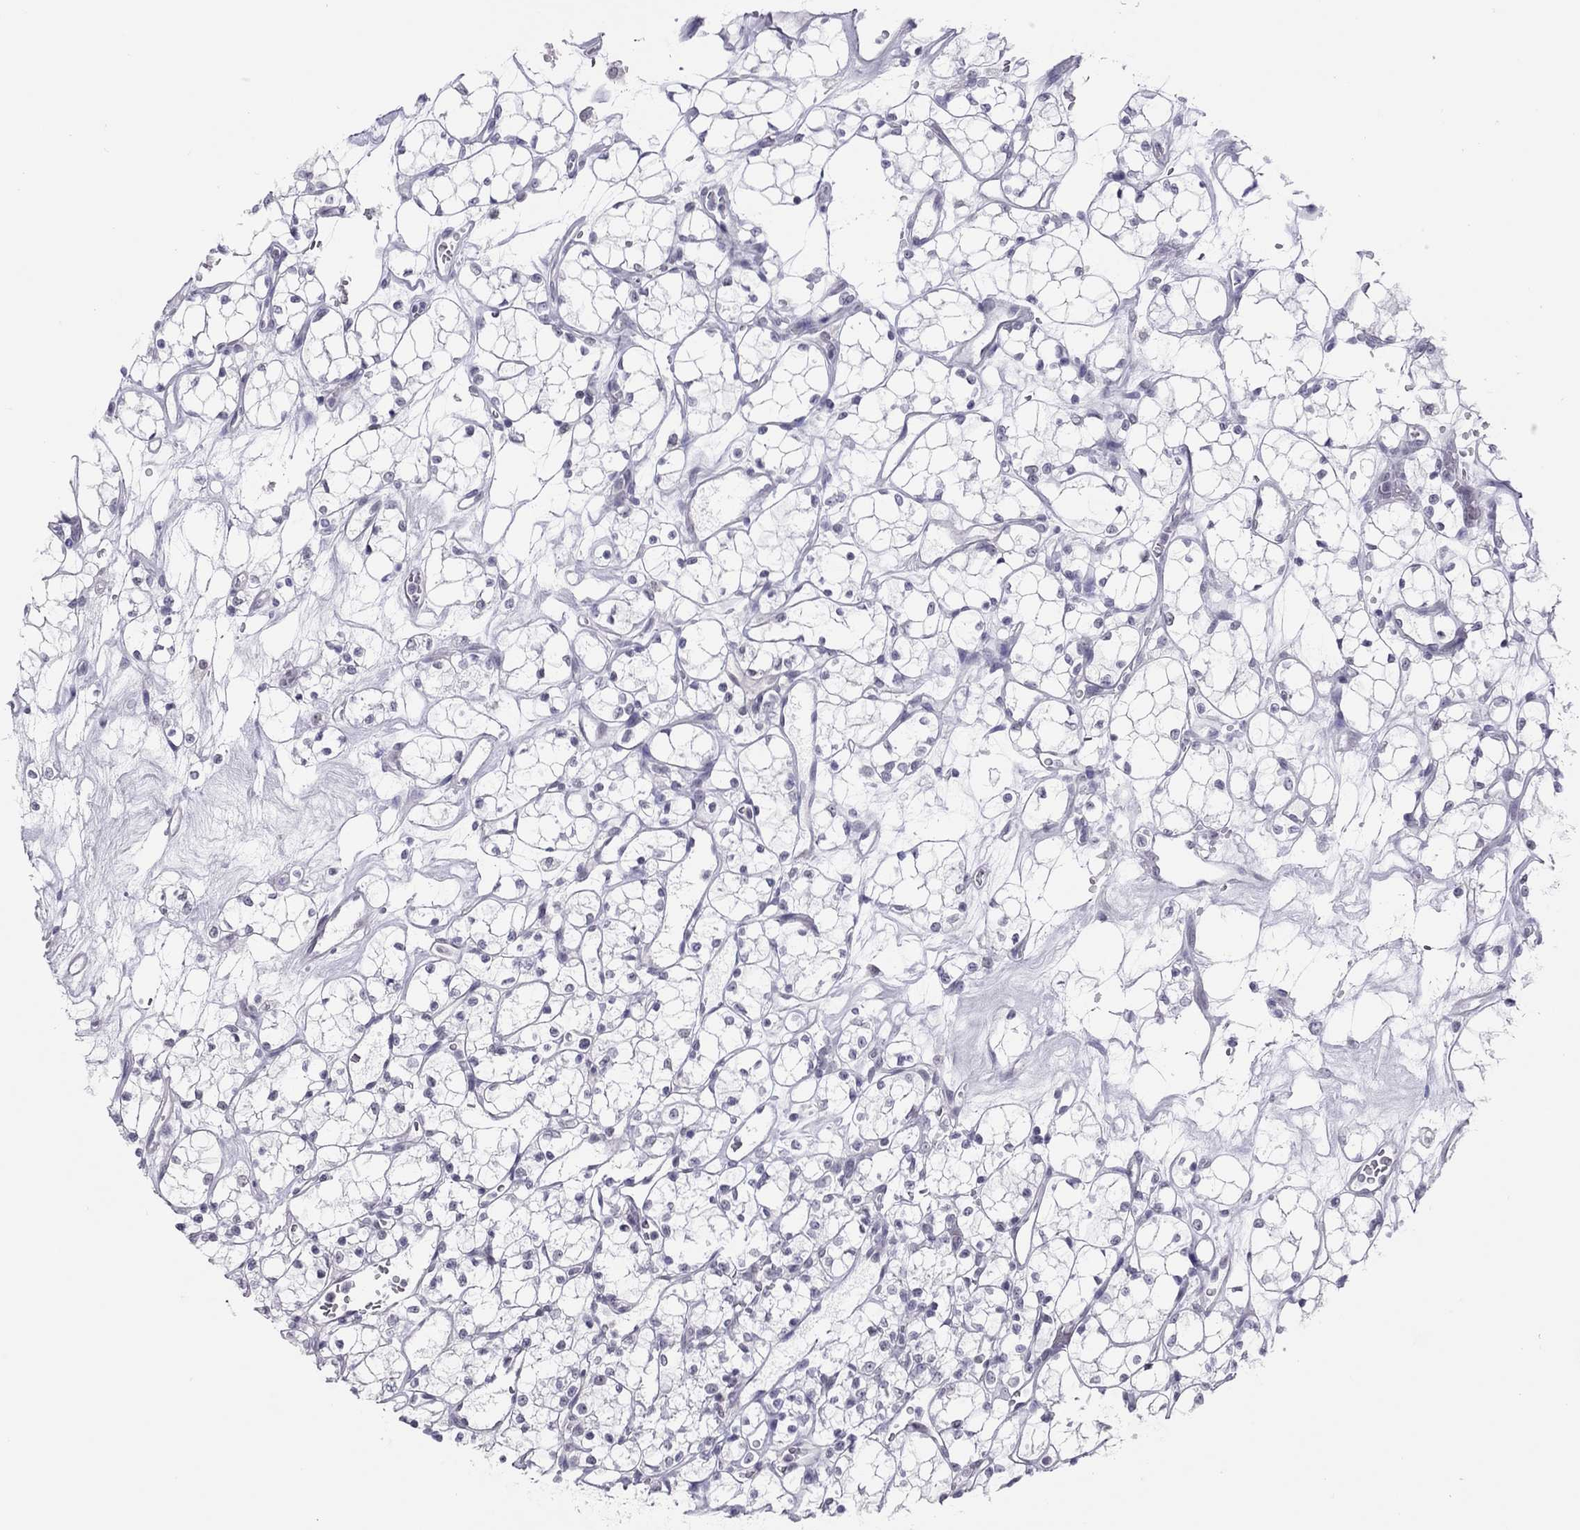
{"staining": {"intensity": "negative", "quantity": "none", "location": "none"}, "tissue": "renal cancer", "cell_type": "Tumor cells", "image_type": "cancer", "snomed": [{"axis": "morphology", "description": "Adenocarcinoma, NOS"}, {"axis": "topography", "description": "Kidney"}], "caption": "Micrograph shows no significant protein expression in tumor cells of renal cancer (adenocarcinoma).", "gene": "JHY", "patient": {"sex": "female", "age": 69}}